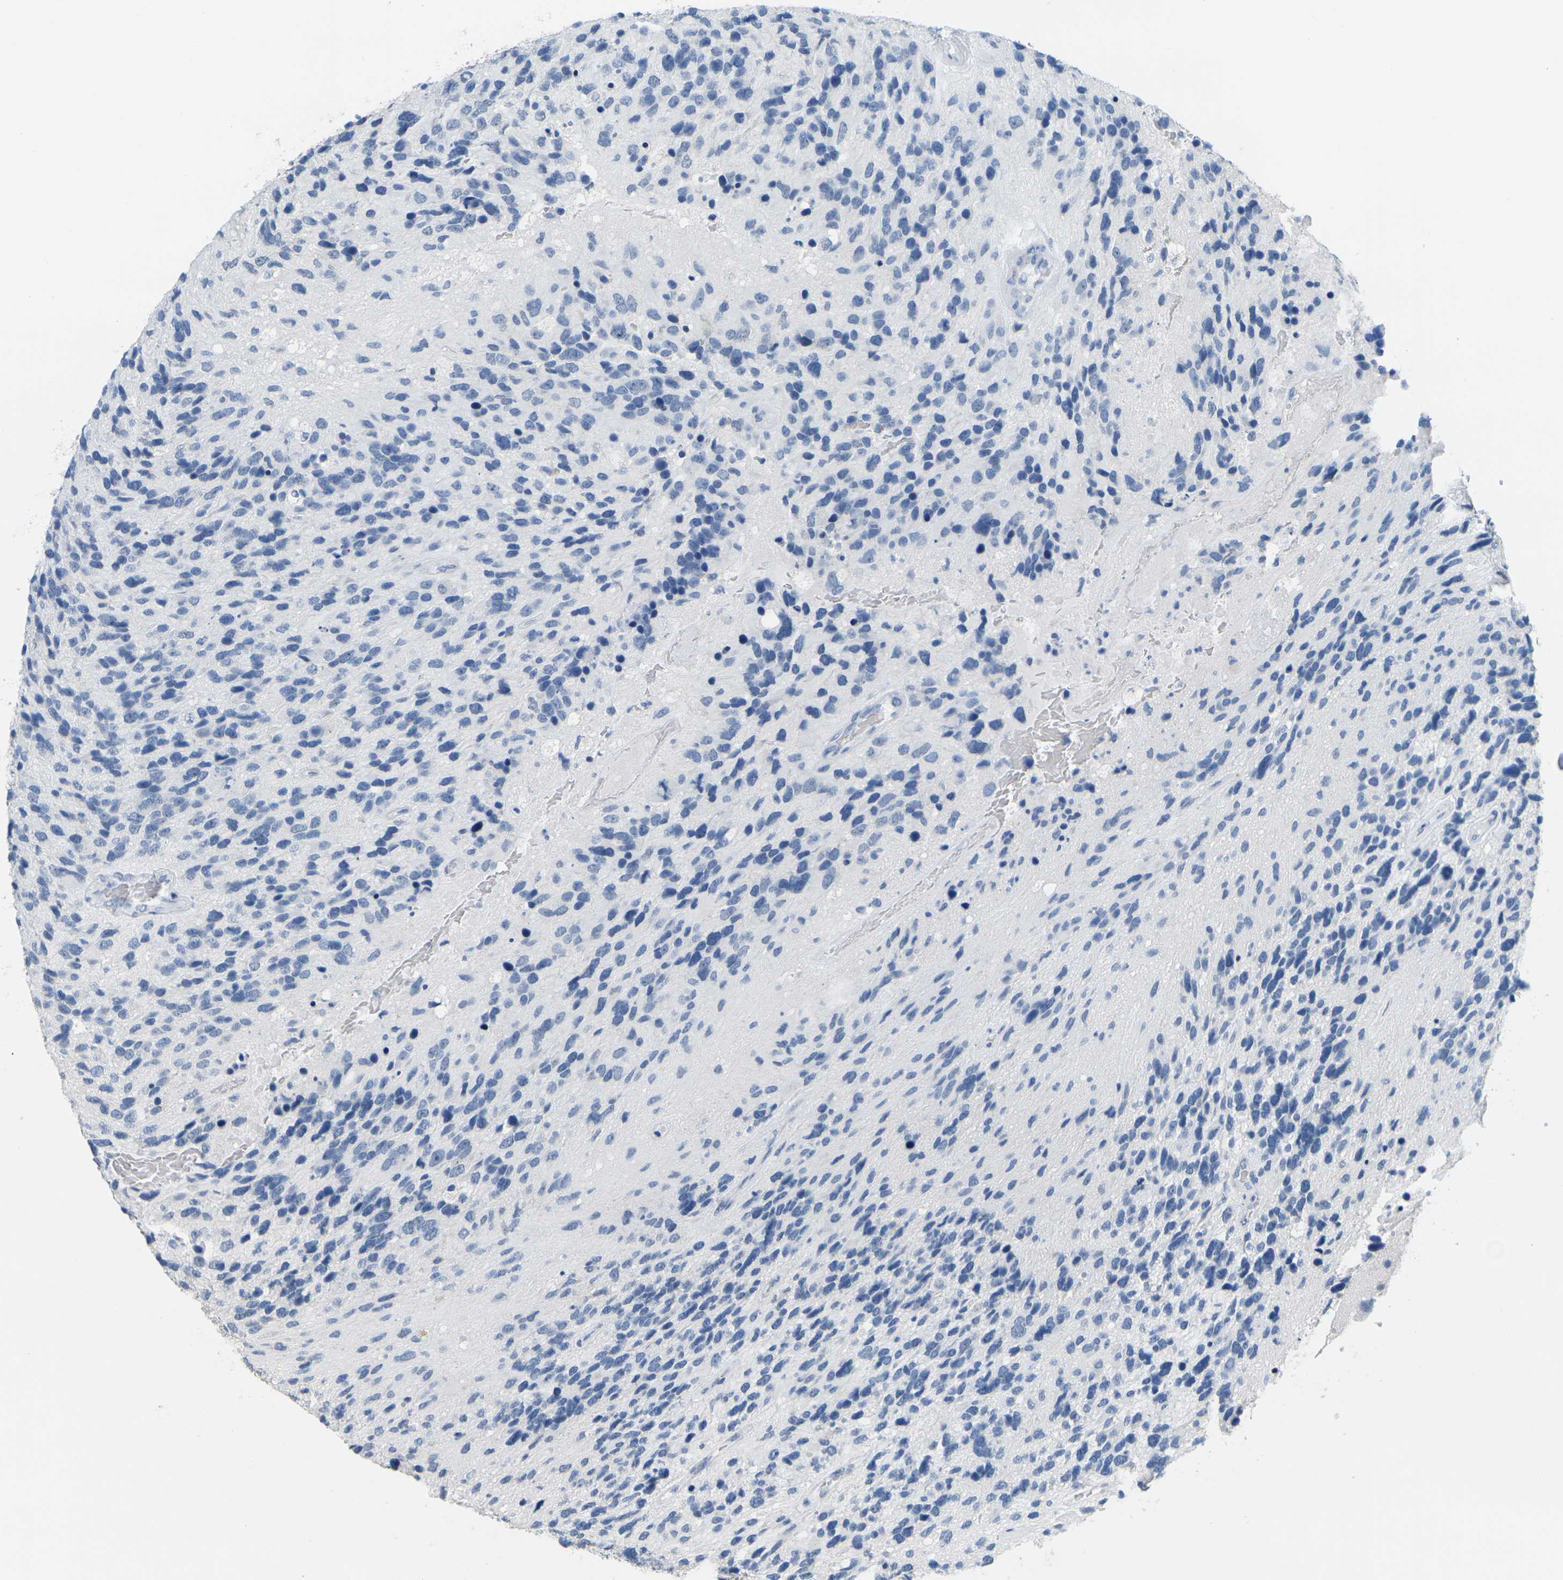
{"staining": {"intensity": "negative", "quantity": "none", "location": "none"}, "tissue": "glioma", "cell_type": "Tumor cells", "image_type": "cancer", "snomed": [{"axis": "morphology", "description": "Glioma, malignant, High grade"}, {"axis": "topography", "description": "Brain"}], "caption": "This is a photomicrograph of immunohistochemistry staining of high-grade glioma (malignant), which shows no expression in tumor cells.", "gene": "CTAG1A", "patient": {"sex": "female", "age": 58}}